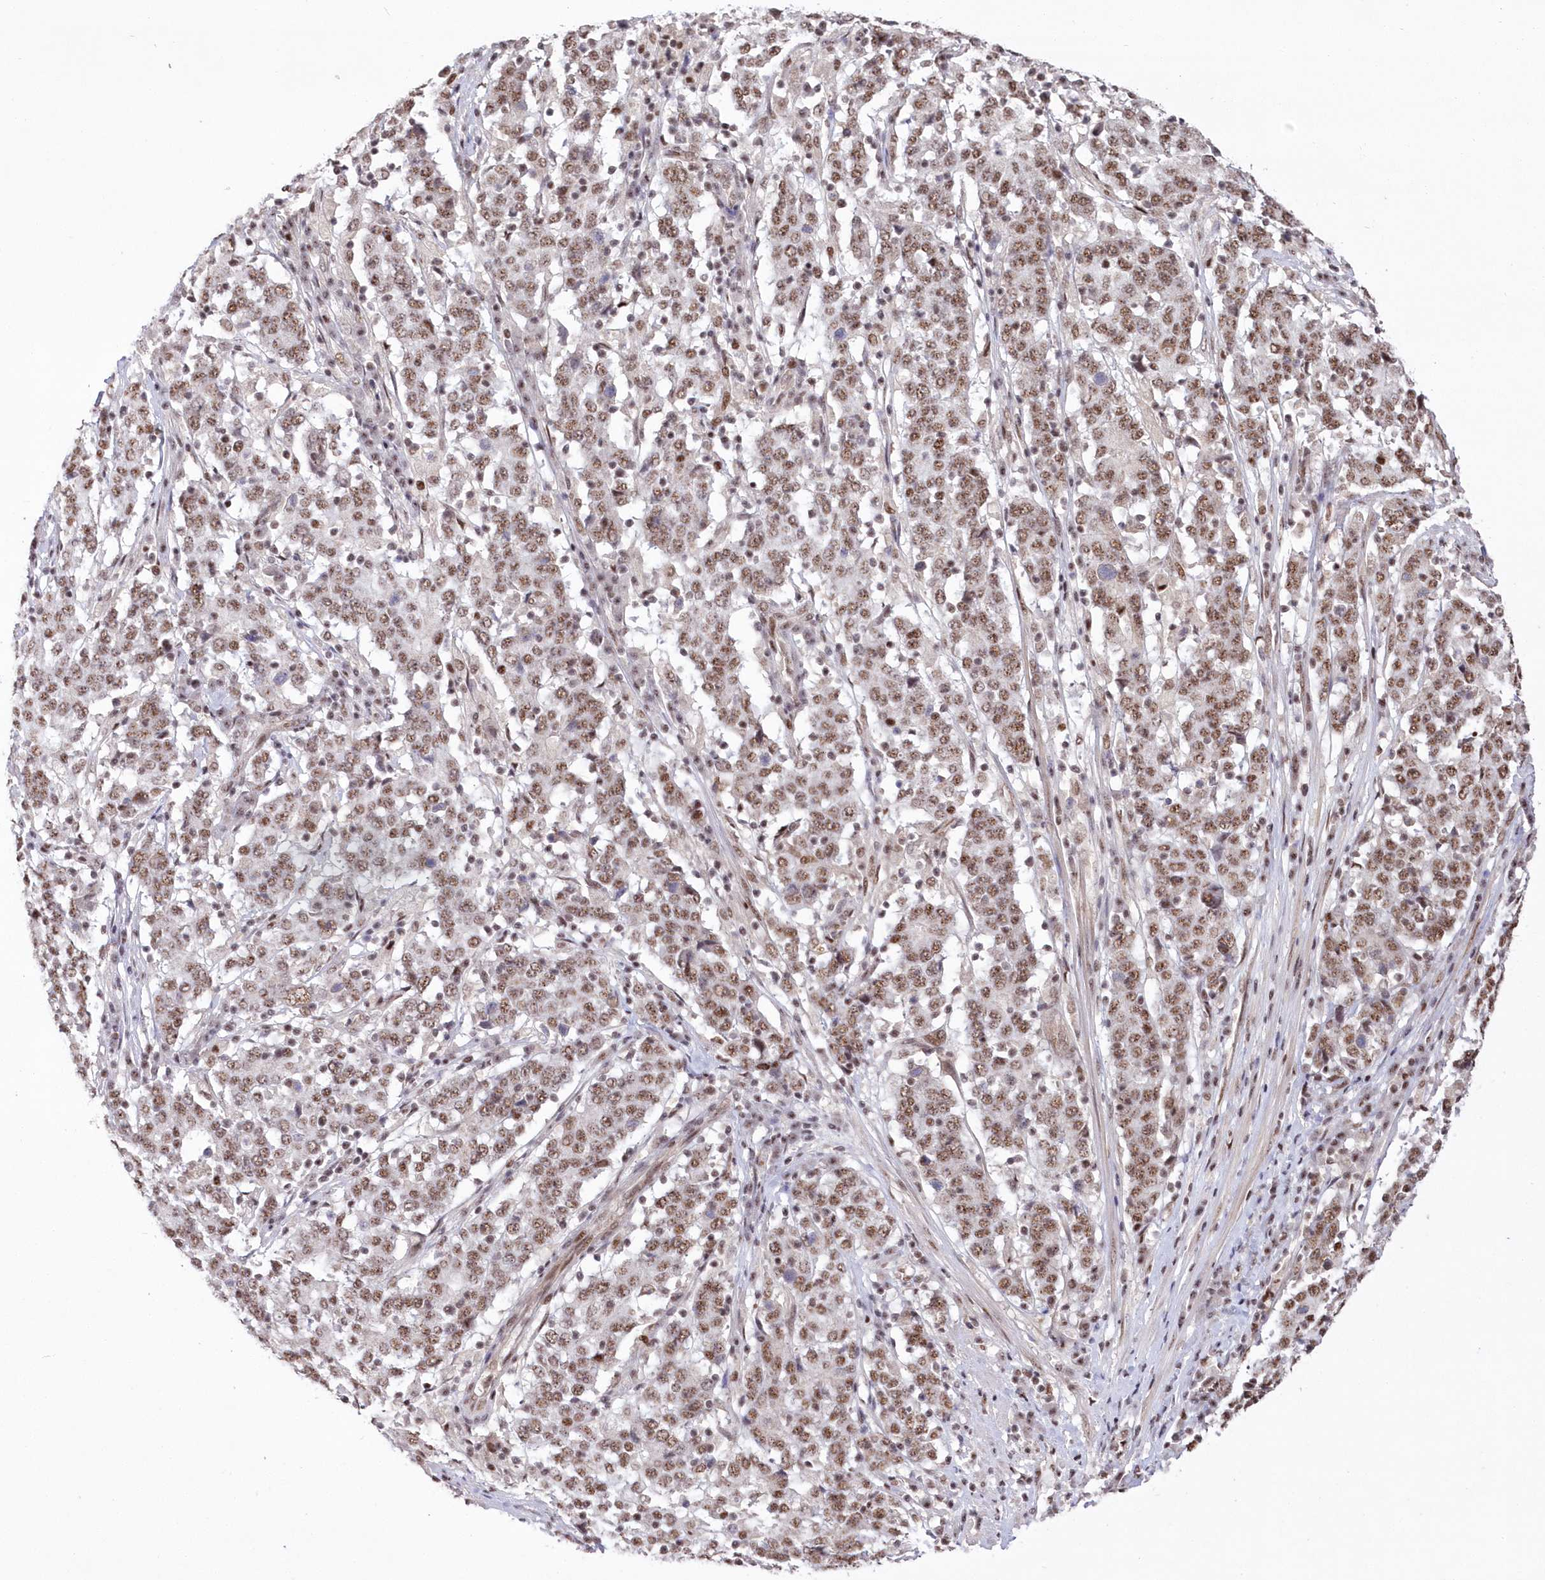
{"staining": {"intensity": "moderate", "quantity": ">75%", "location": "nuclear"}, "tissue": "stomach cancer", "cell_type": "Tumor cells", "image_type": "cancer", "snomed": [{"axis": "morphology", "description": "Adenocarcinoma, NOS"}, {"axis": "topography", "description": "Stomach"}], "caption": "Stomach cancer stained with immunohistochemistry (IHC) demonstrates moderate nuclear positivity in about >75% of tumor cells. The staining was performed using DAB (3,3'-diaminobenzidine) to visualize the protein expression in brown, while the nuclei were stained in blue with hematoxylin (Magnification: 20x).", "gene": "WBP1L", "patient": {"sex": "male", "age": 59}}